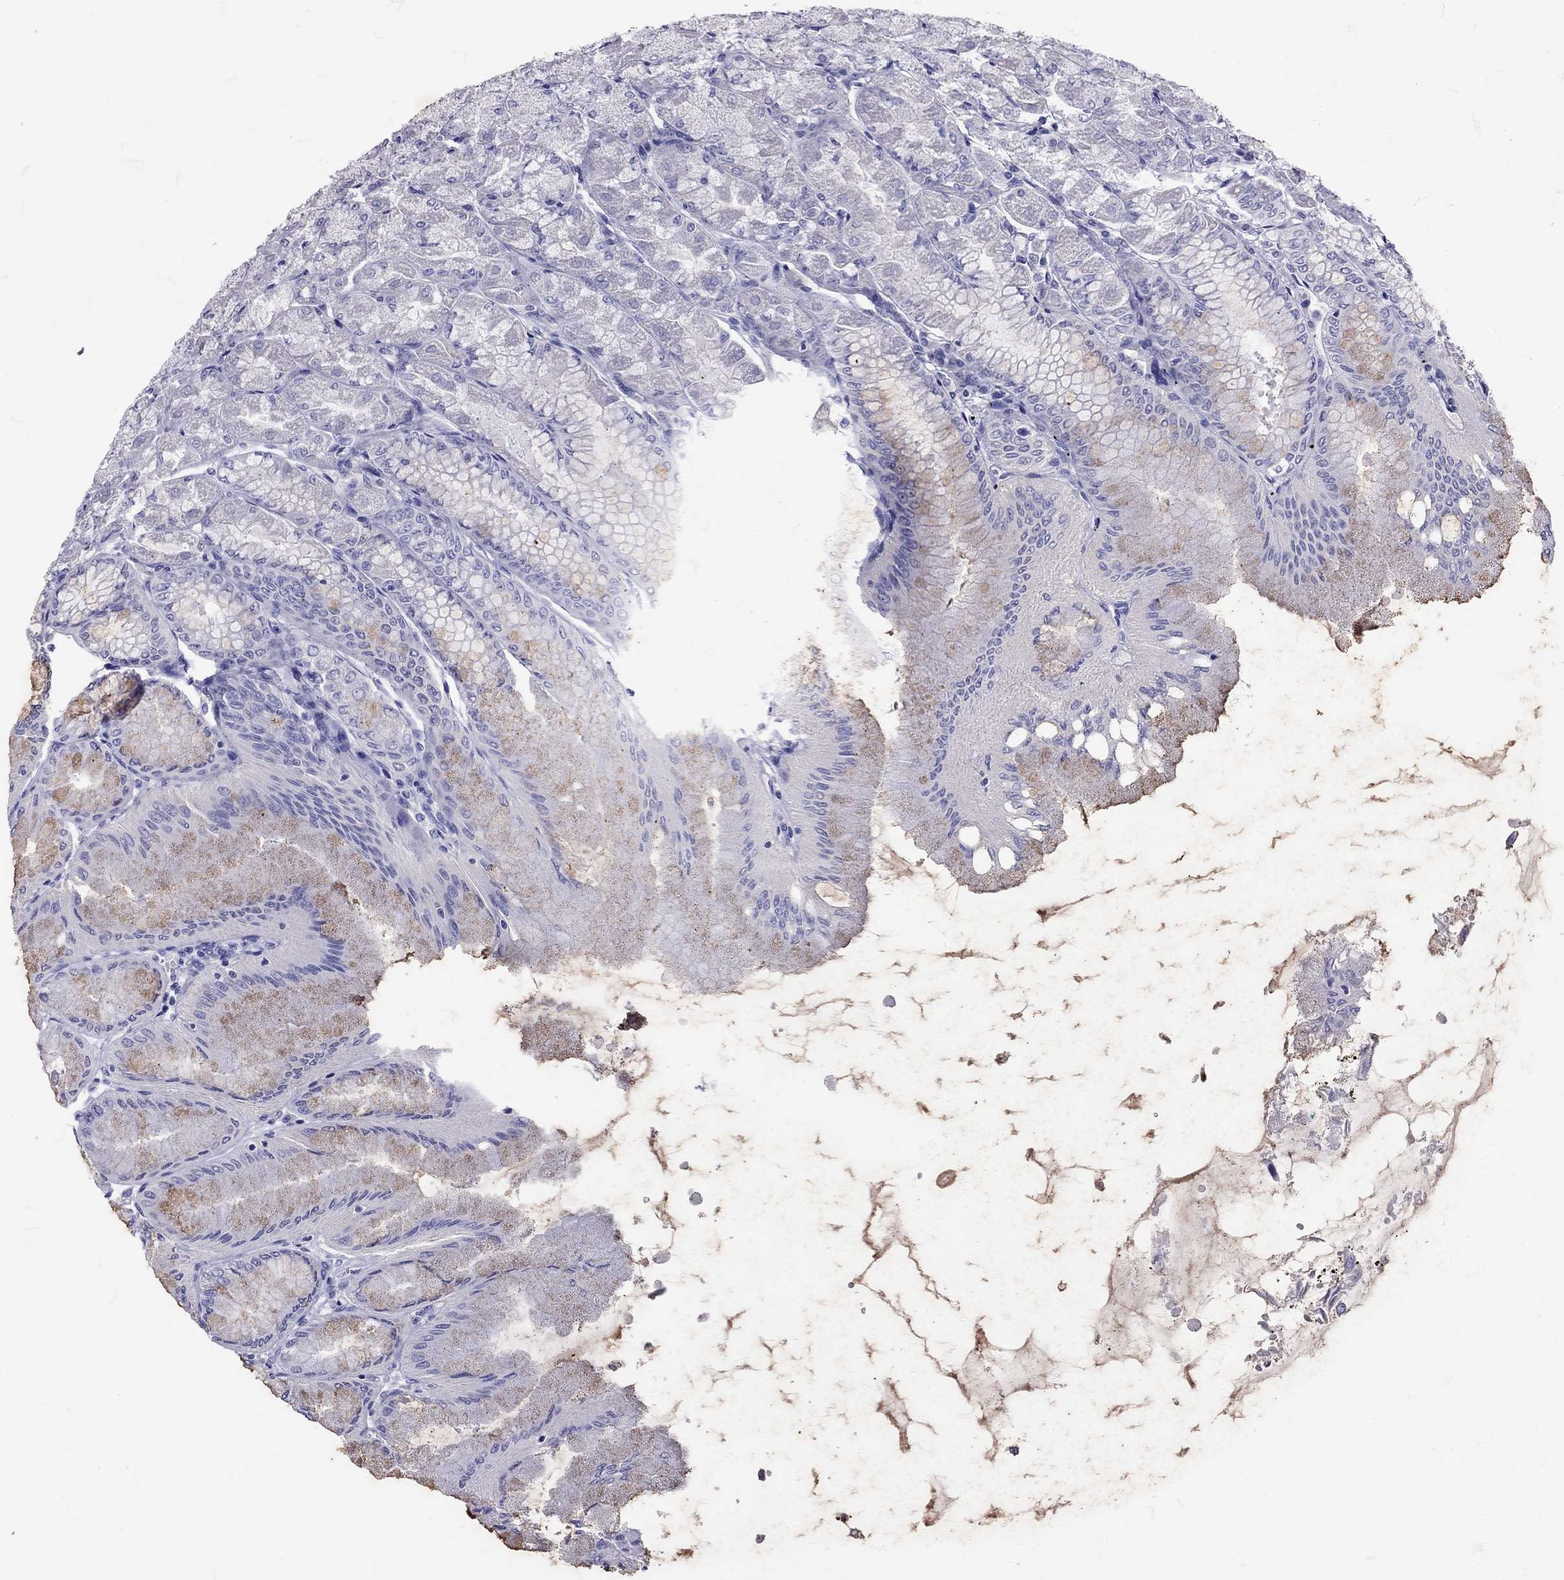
{"staining": {"intensity": "negative", "quantity": "none", "location": "none"}, "tissue": "stomach", "cell_type": "Glandular cells", "image_type": "normal", "snomed": [{"axis": "morphology", "description": "Normal tissue, NOS"}, {"axis": "topography", "description": "Stomach, upper"}], "caption": "Benign stomach was stained to show a protein in brown. There is no significant staining in glandular cells. The staining is performed using DAB brown chromogen with nuclei counter-stained in using hematoxylin.", "gene": "AVP", "patient": {"sex": "male", "age": 60}}